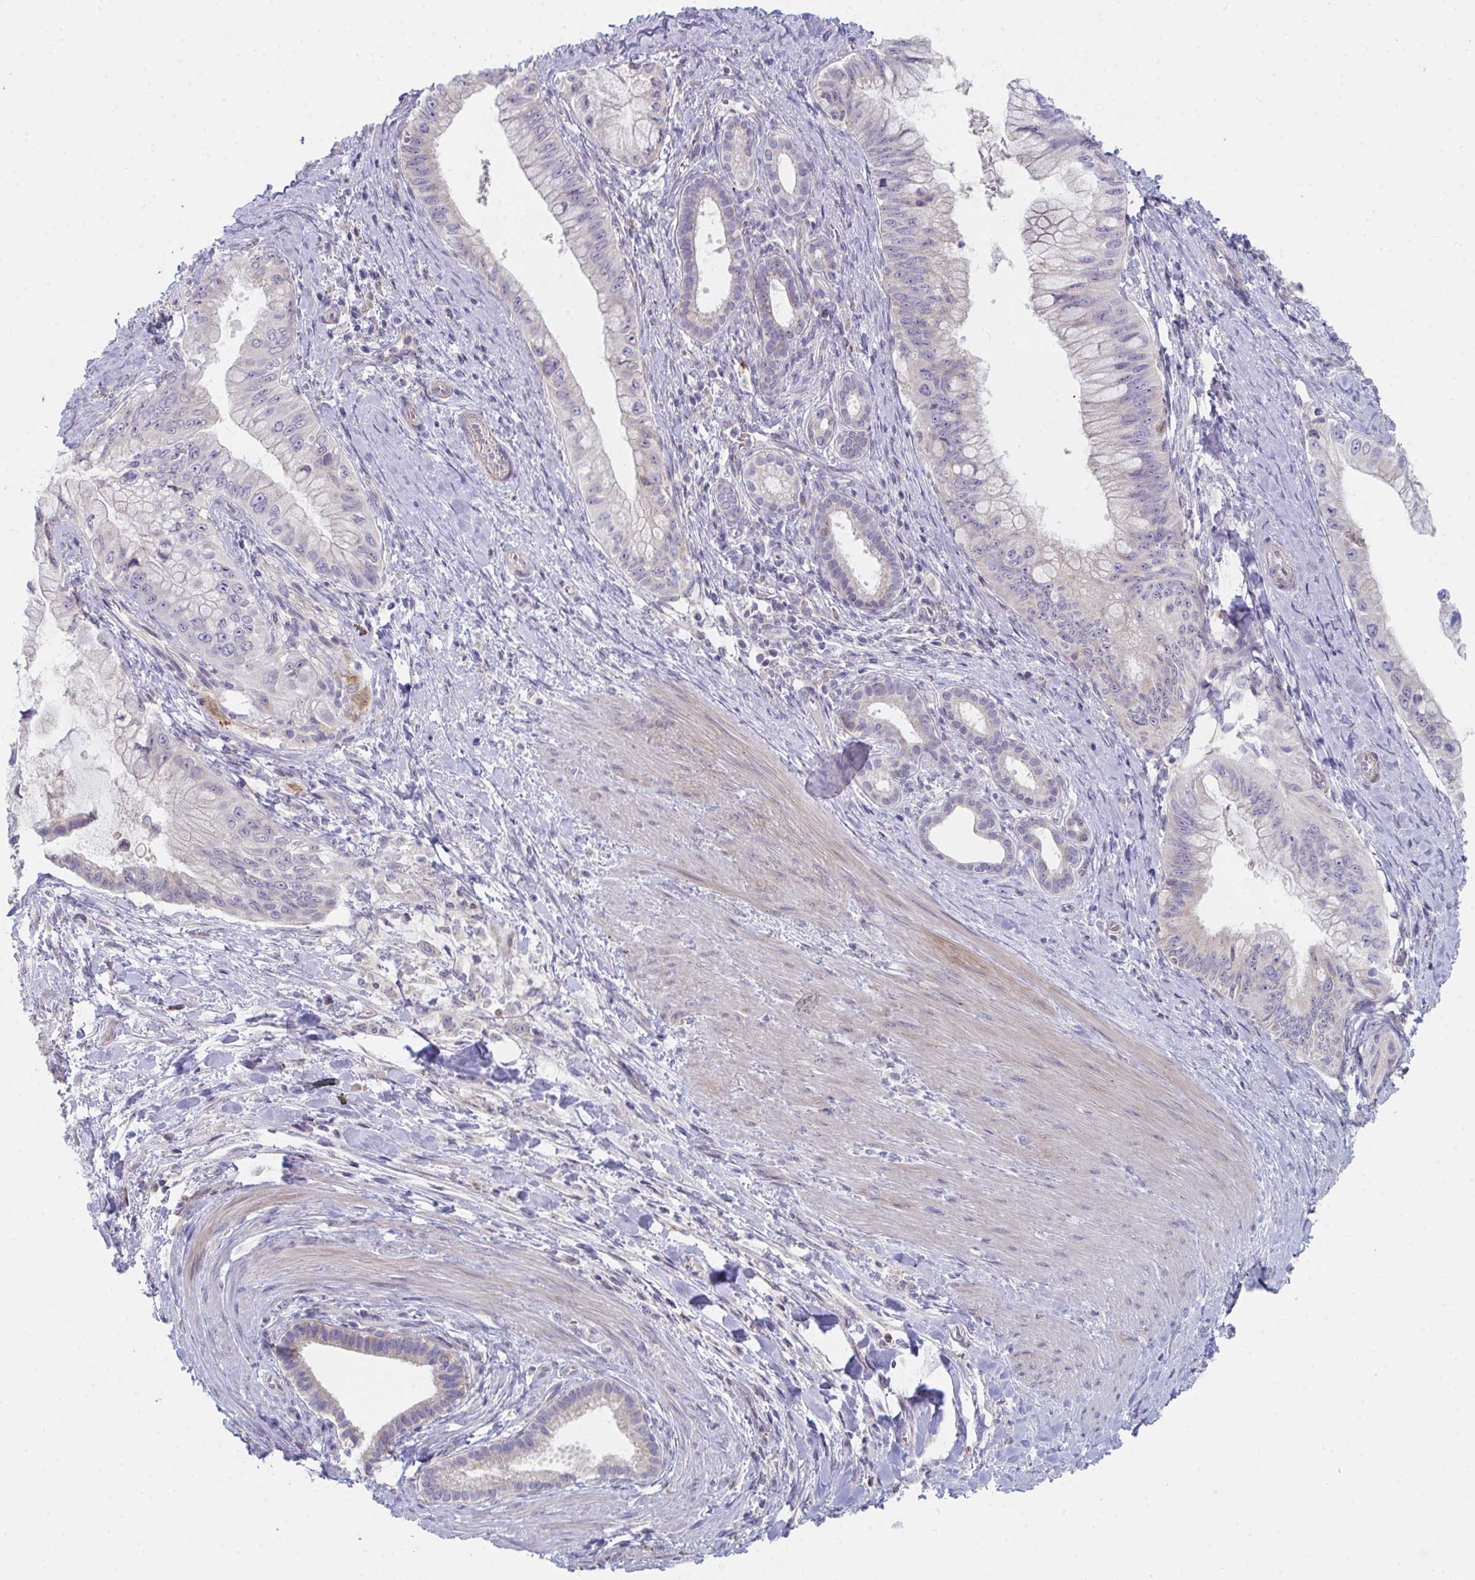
{"staining": {"intensity": "negative", "quantity": "none", "location": "none"}, "tissue": "pancreatic cancer", "cell_type": "Tumor cells", "image_type": "cancer", "snomed": [{"axis": "morphology", "description": "Adenocarcinoma, NOS"}, {"axis": "topography", "description": "Pancreas"}], "caption": "IHC of human pancreatic cancer demonstrates no positivity in tumor cells.", "gene": "VWDE", "patient": {"sex": "male", "age": 48}}